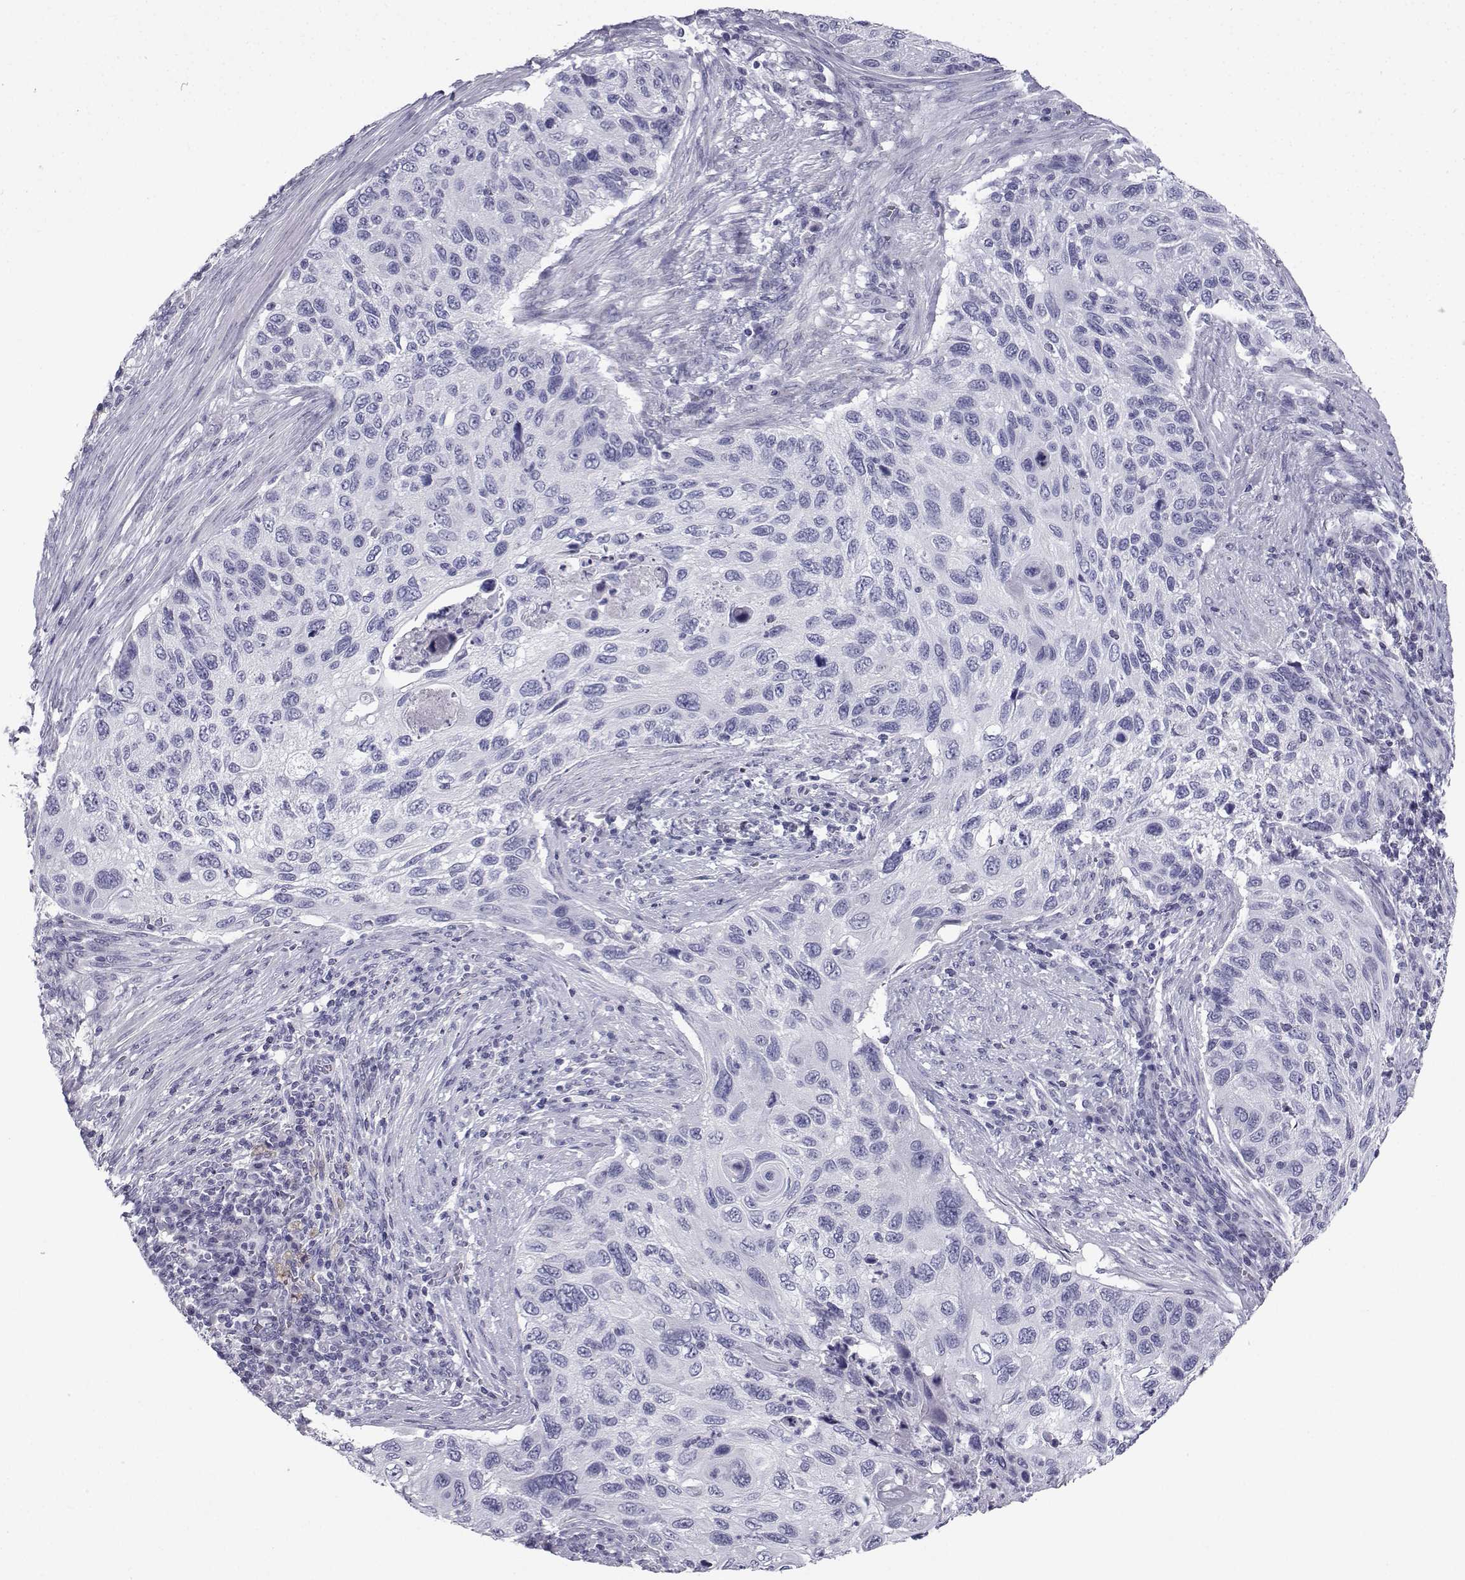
{"staining": {"intensity": "negative", "quantity": "none", "location": "none"}, "tissue": "cervical cancer", "cell_type": "Tumor cells", "image_type": "cancer", "snomed": [{"axis": "morphology", "description": "Squamous cell carcinoma, NOS"}, {"axis": "topography", "description": "Cervix"}], "caption": "Immunohistochemistry (IHC) micrograph of cervical cancer stained for a protein (brown), which demonstrates no staining in tumor cells.", "gene": "PCSK1N", "patient": {"sex": "female", "age": 70}}